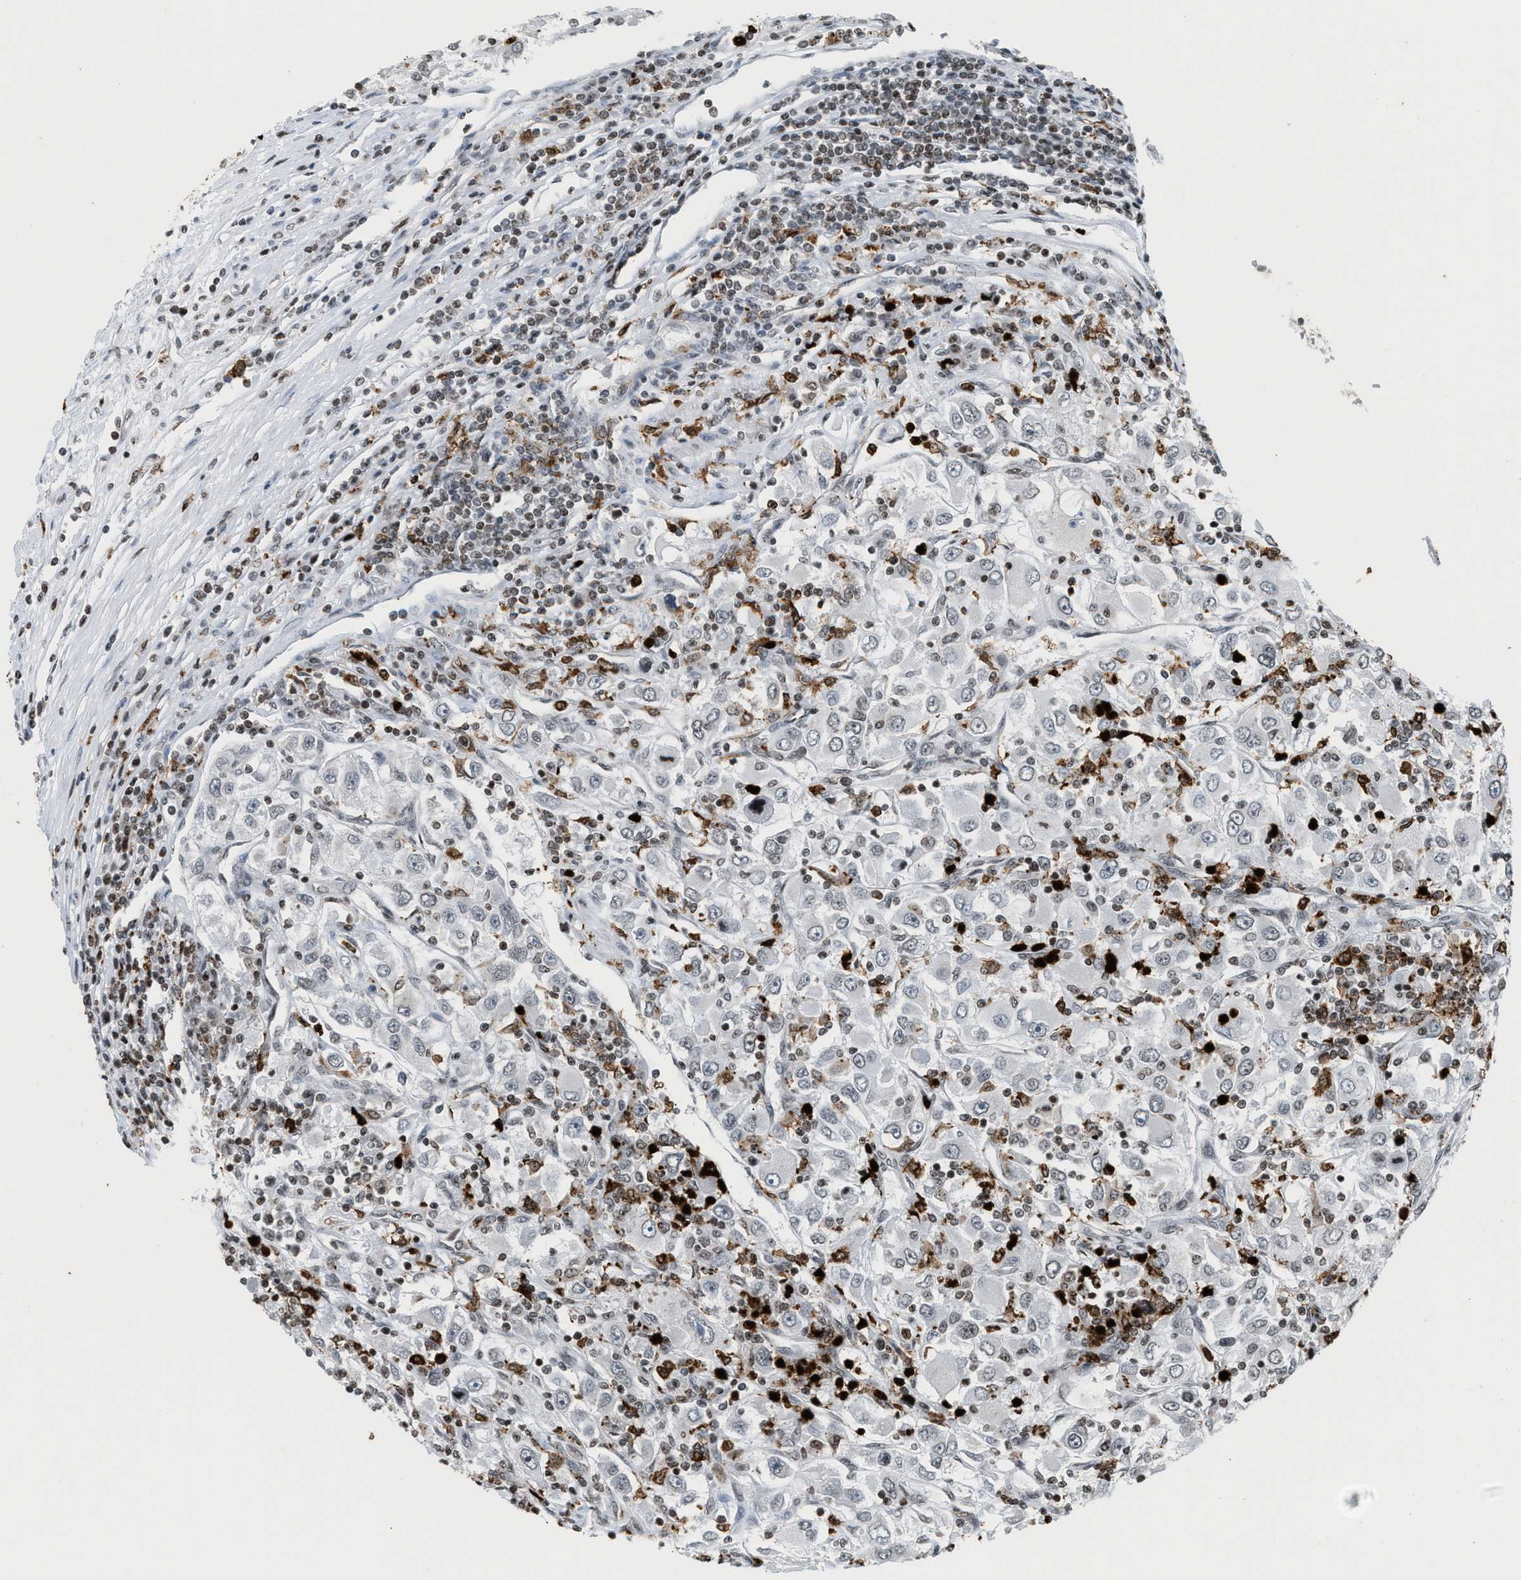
{"staining": {"intensity": "negative", "quantity": "none", "location": "none"}, "tissue": "renal cancer", "cell_type": "Tumor cells", "image_type": "cancer", "snomed": [{"axis": "morphology", "description": "Adenocarcinoma, NOS"}, {"axis": "topography", "description": "Kidney"}], "caption": "DAB immunohistochemical staining of renal cancer shows no significant positivity in tumor cells.", "gene": "PRUNE2", "patient": {"sex": "female", "age": 52}}